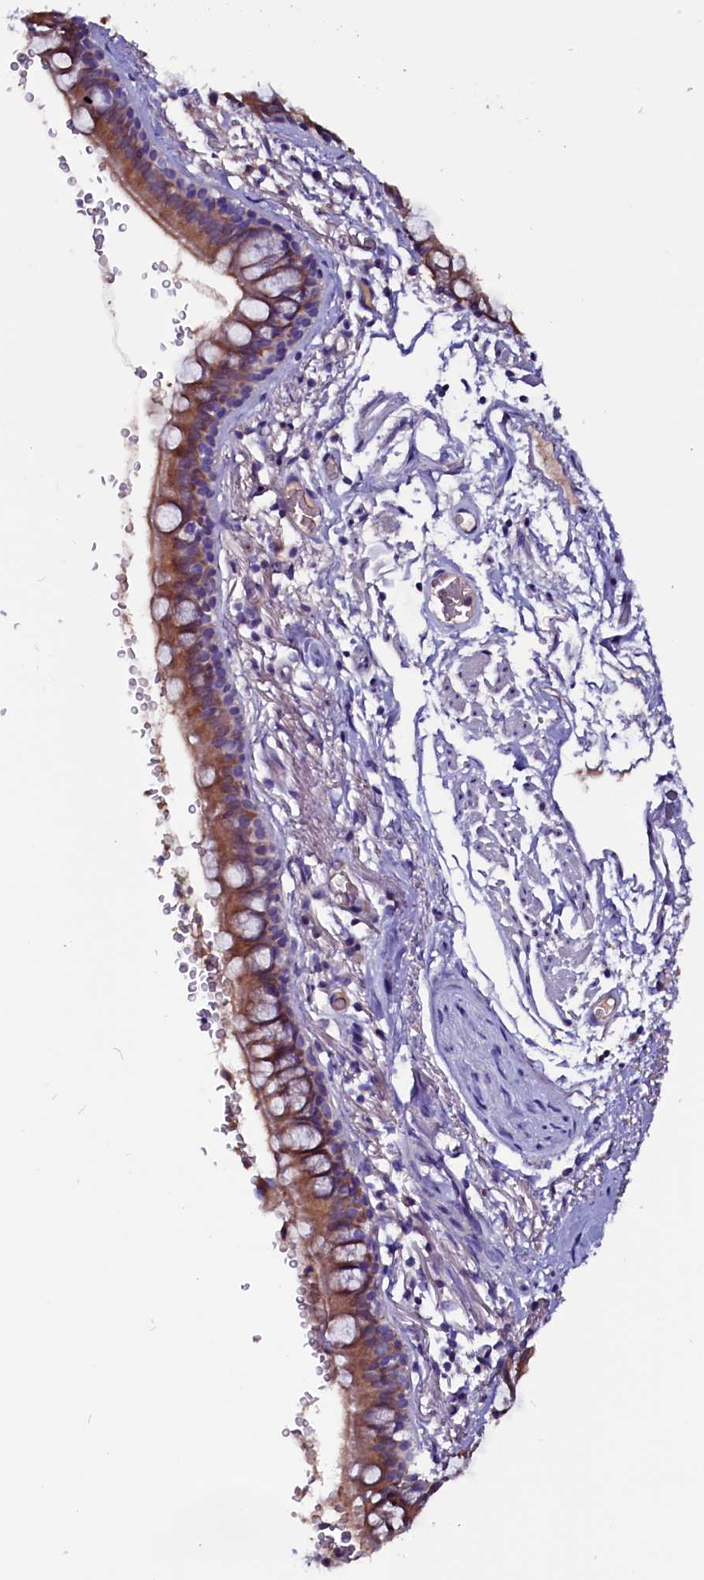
{"staining": {"intensity": "moderate", "quantity": ">75%", "location": "cytoplasmic/membranous"}, "tissue": "bronchus", "cell_type": "Respiratory epithelial cells", "image_type": "normal", "snomed": [{"axis": "morphology", "description": "Normal tissue, NOS"}, {"axis": "topography", "description": "Lymph node"}, {"axis": "topography", "description": "Bronchus"}], "caption": "Immunohistochemistry (DAB (3,3'-diaminobenzidine)) staining of unremarkable bronchus reveals moderate cytoplasmic/membranous protein staining in about >75% of respiratory epithelial cells.", "gene": "CCBE1", "patient": {"sex": "male", "age": 63}}